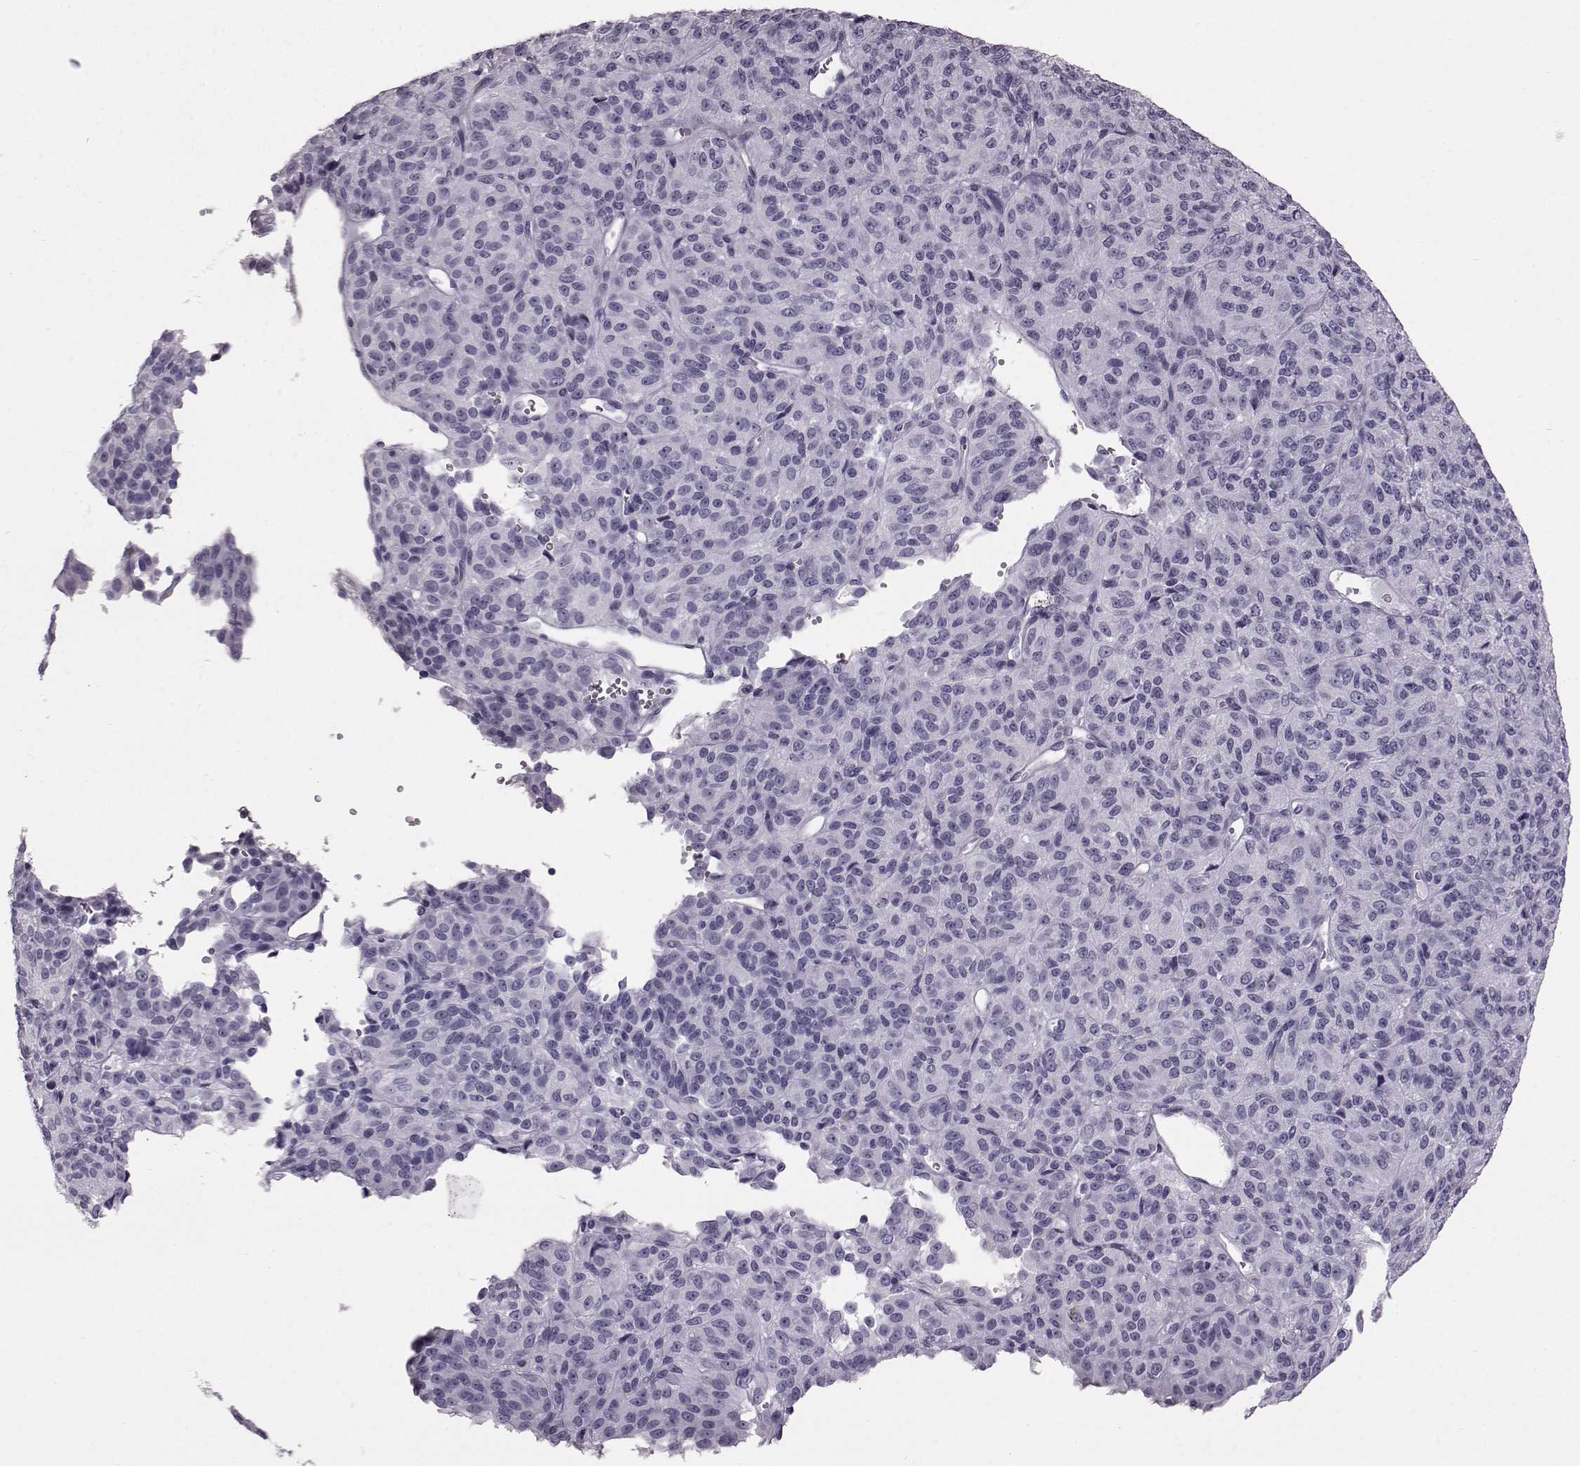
{"staining": {"intensity": "negative", "quantity": "none", "location": "none"}, "tissue": "melanoma", "cell_type": "Tumor cells", "image_type": "cancer", "snomed": [{"axis": "morphology", "description": "Malignant melanoma, Metastatic site"}, {"axis": "topography", "description": "Brain"}], "caption": "Human malignant melanoma (metastatic site) stained for a protein using immunohistochemistry shows no positivity in tumor cells.", "gene": "TCHHL1", "patient": {"sex": "female", "age": 56}}